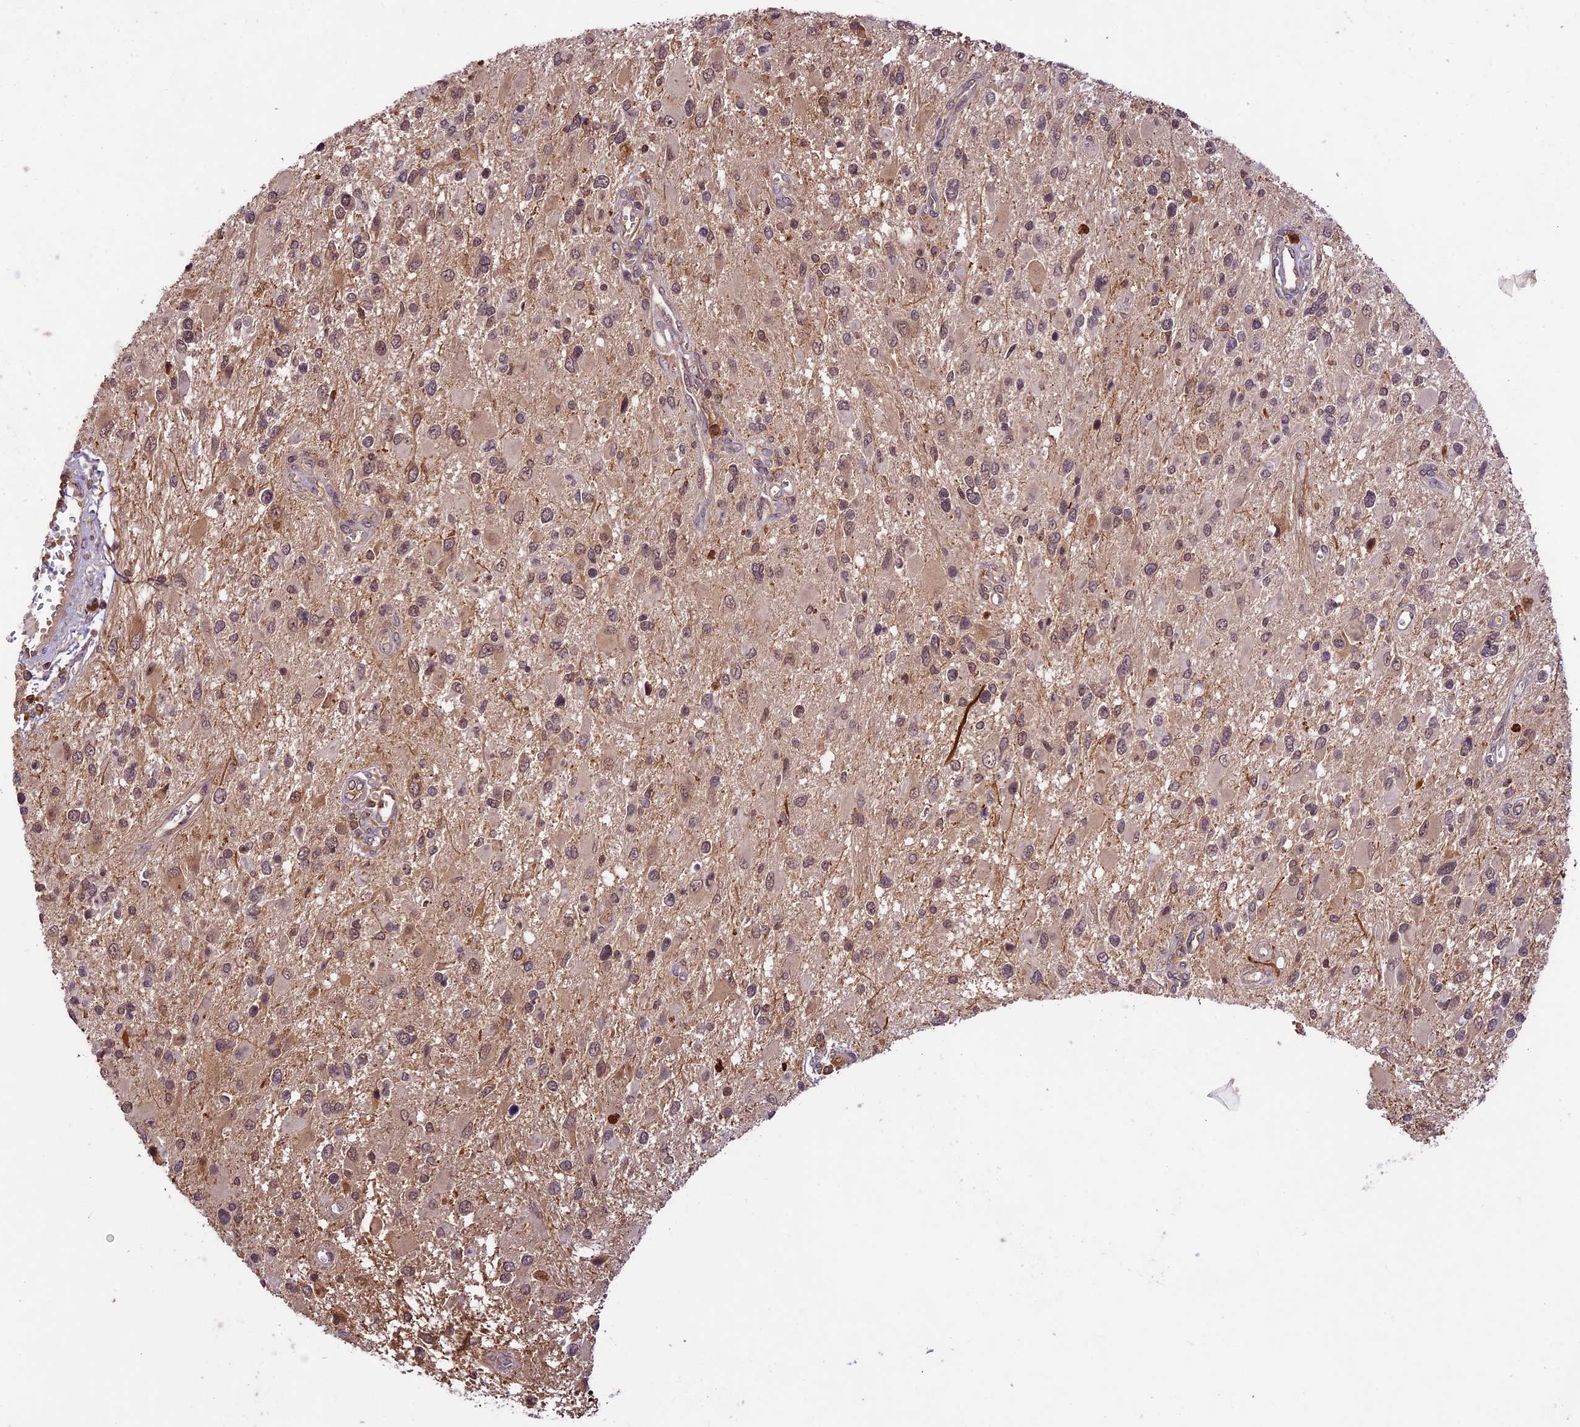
{"staining": {"intensity": "weak", "quantity": "25%-75%", "location": "nuclear"}, "tissue": "glioma", "cell_type": "Tumor cells", "image_type": "cancer", "snomed": [{"axis": "morphology", "description": "Glioma, malignant, High grade"}, {"axis": "topography", "description": "Brain"}], "caption": "Tumor cells reveal low levels of weak nuclear expression in about 25%-75% of cells in malignant high-grade glioma.", "gene": "ATP10A", "patient": {"sex": "male", "age": 53}}